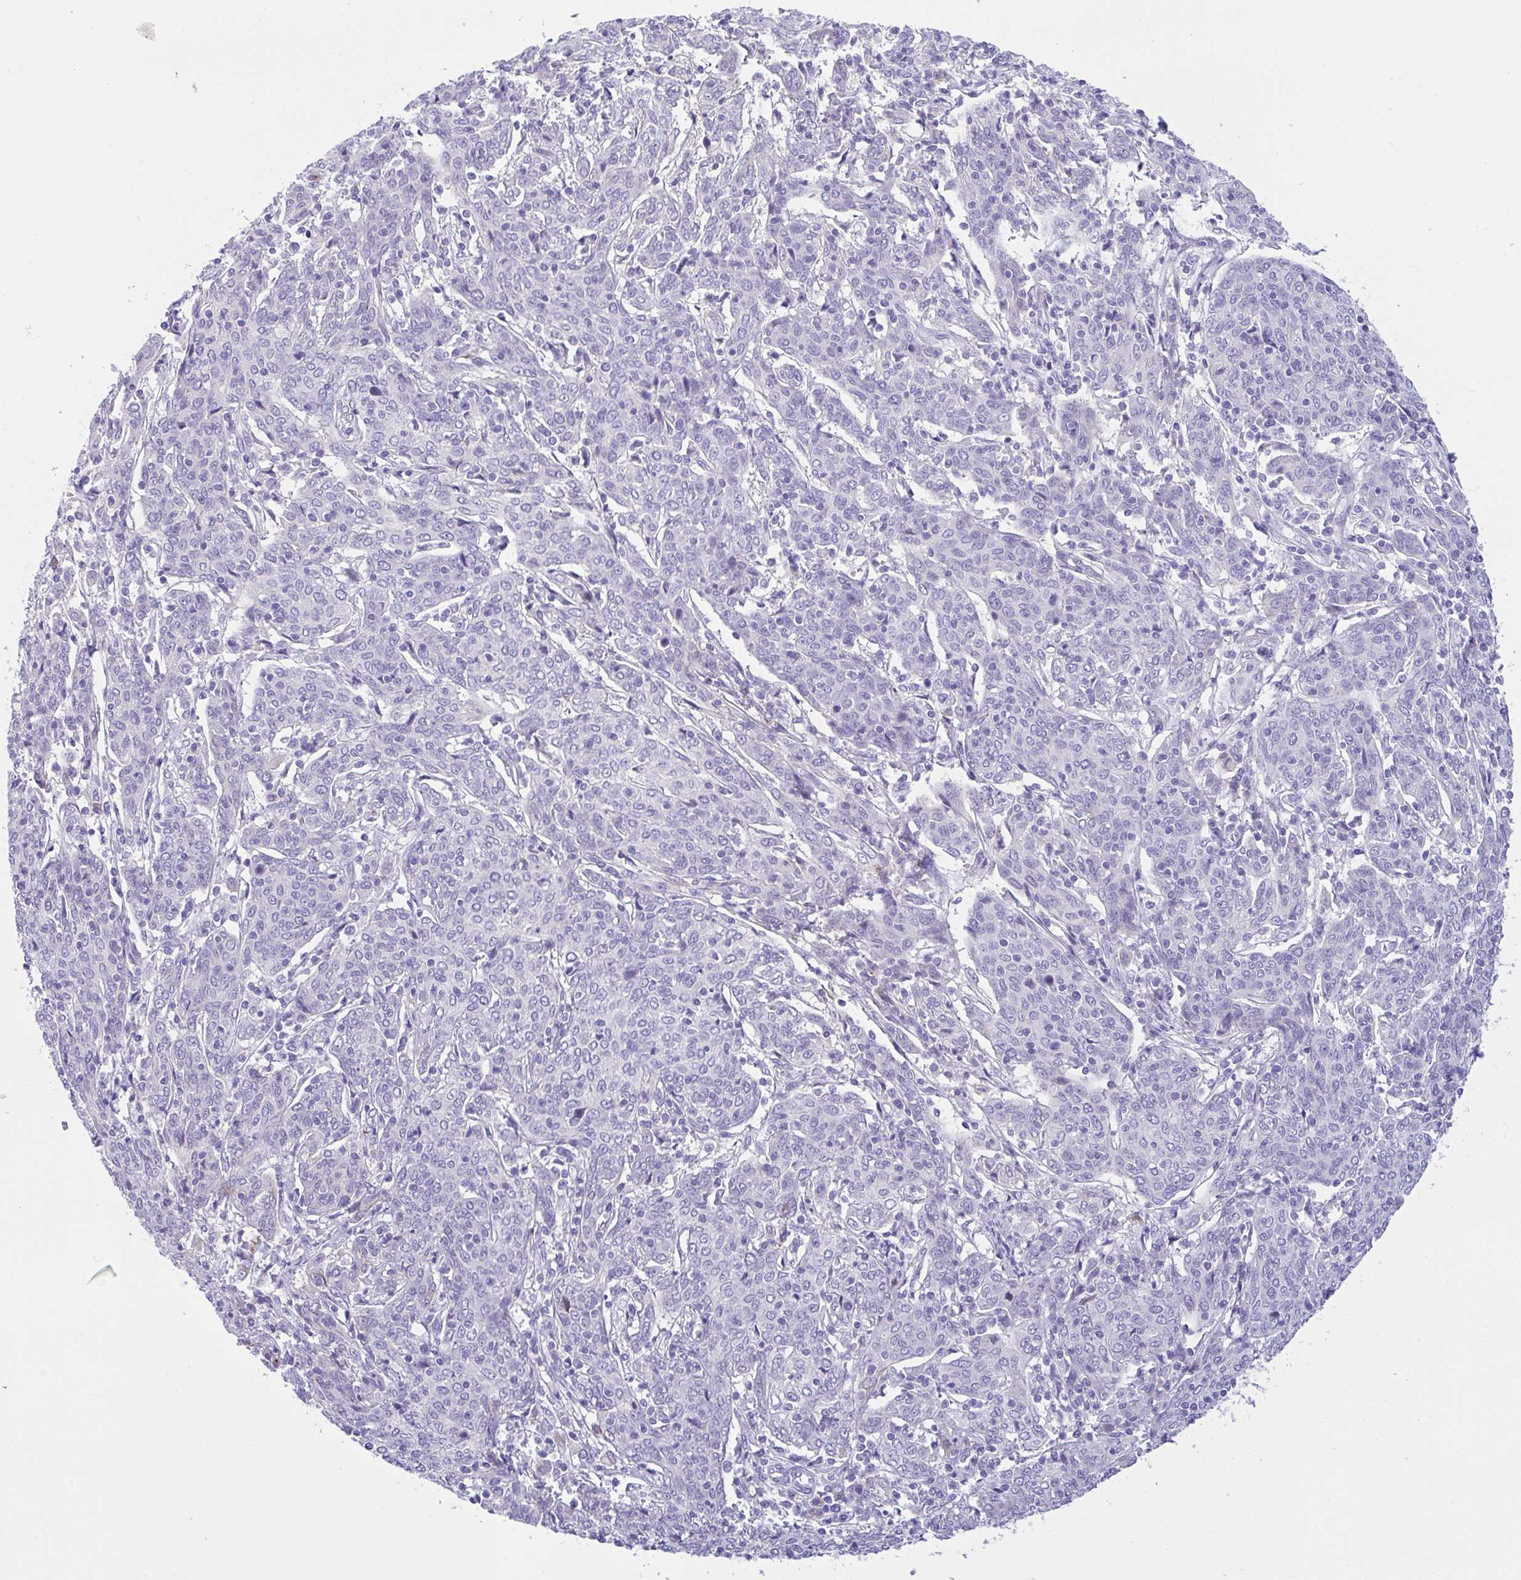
{"staining": {"intensity": "moderate", "quantity": "<25%", "location": "cytoplasmic/membranous"}, "tissue": "cervical cancer", "cell_type": "Tumor cells", "image_type": "cancer", "snomed": [{"axis": "morphology", "description": "Squamous cell carcinoma, NOS"}, {"axis": "topography", "description": "Cervix"}], "caption": "Tumor cells show low levels of moderate cytoplasmic/membranous positivity in approximately <25% of cells in human cervical cancer (squamous cell carcinoma).", "gene": "FBXL20", "patient": {"sex": "female", "age": 67}}